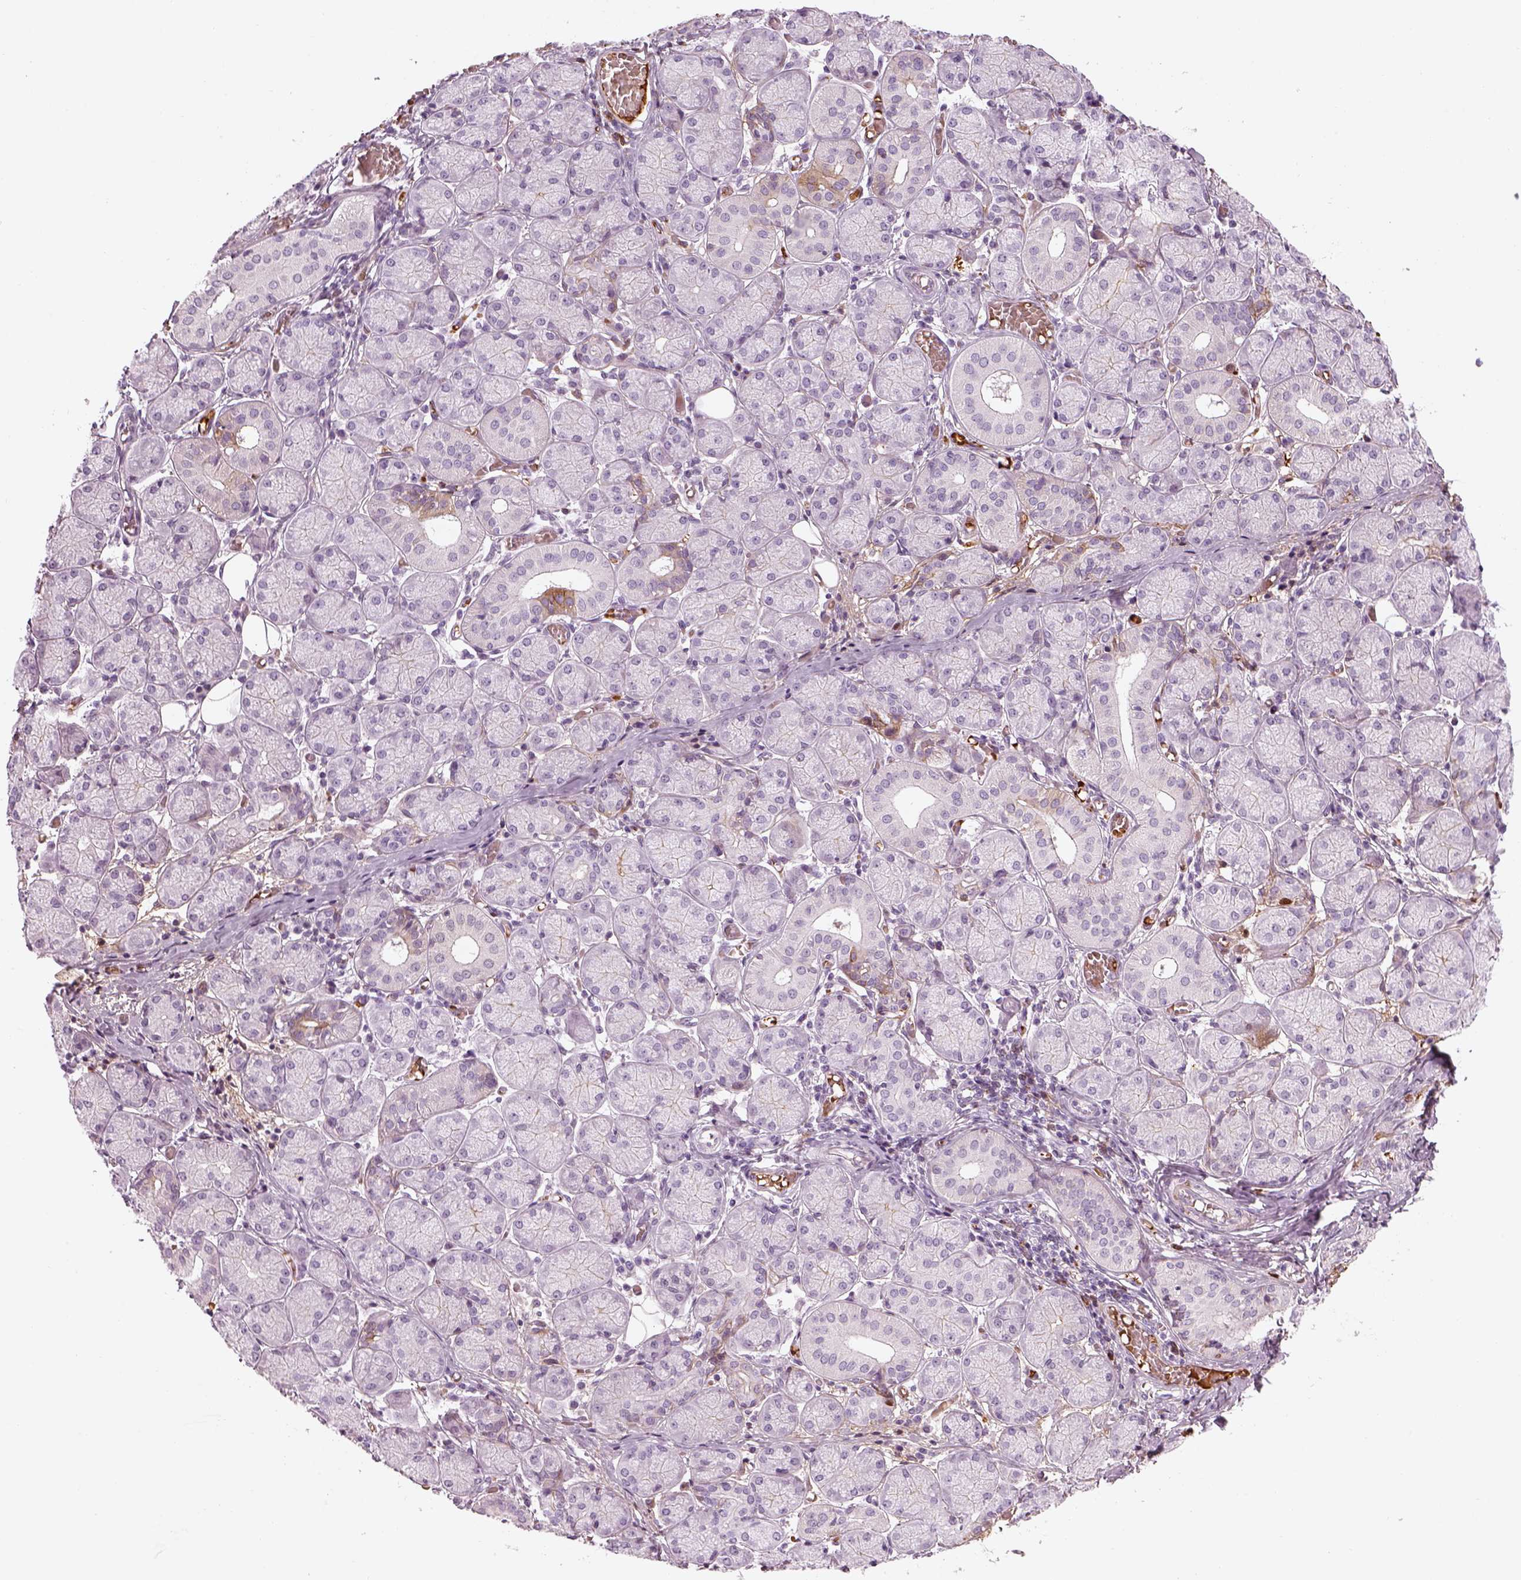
{"staining": {"intensity": "weak", "quantity": "<25%", "location": "cytoplasmic/membranous"}, "tissue": "salivary gland", "cell_type": "Glandular cells", "image_type": "normal", "snomed": [{"axis": "morphology", "description": "Normal tissue, NOS"}, {"axis": "topography", "description": "Salivary gland"}, {"axis": "topography", "description": "Peripheral nerve tissue"}], "caption": "The immunohistochemistry photomicrograph has no significant expression in glandular cells of salivary gland.", "gene": "PABPC1L2A", "patient": {"sex": "female", "age": 24}}